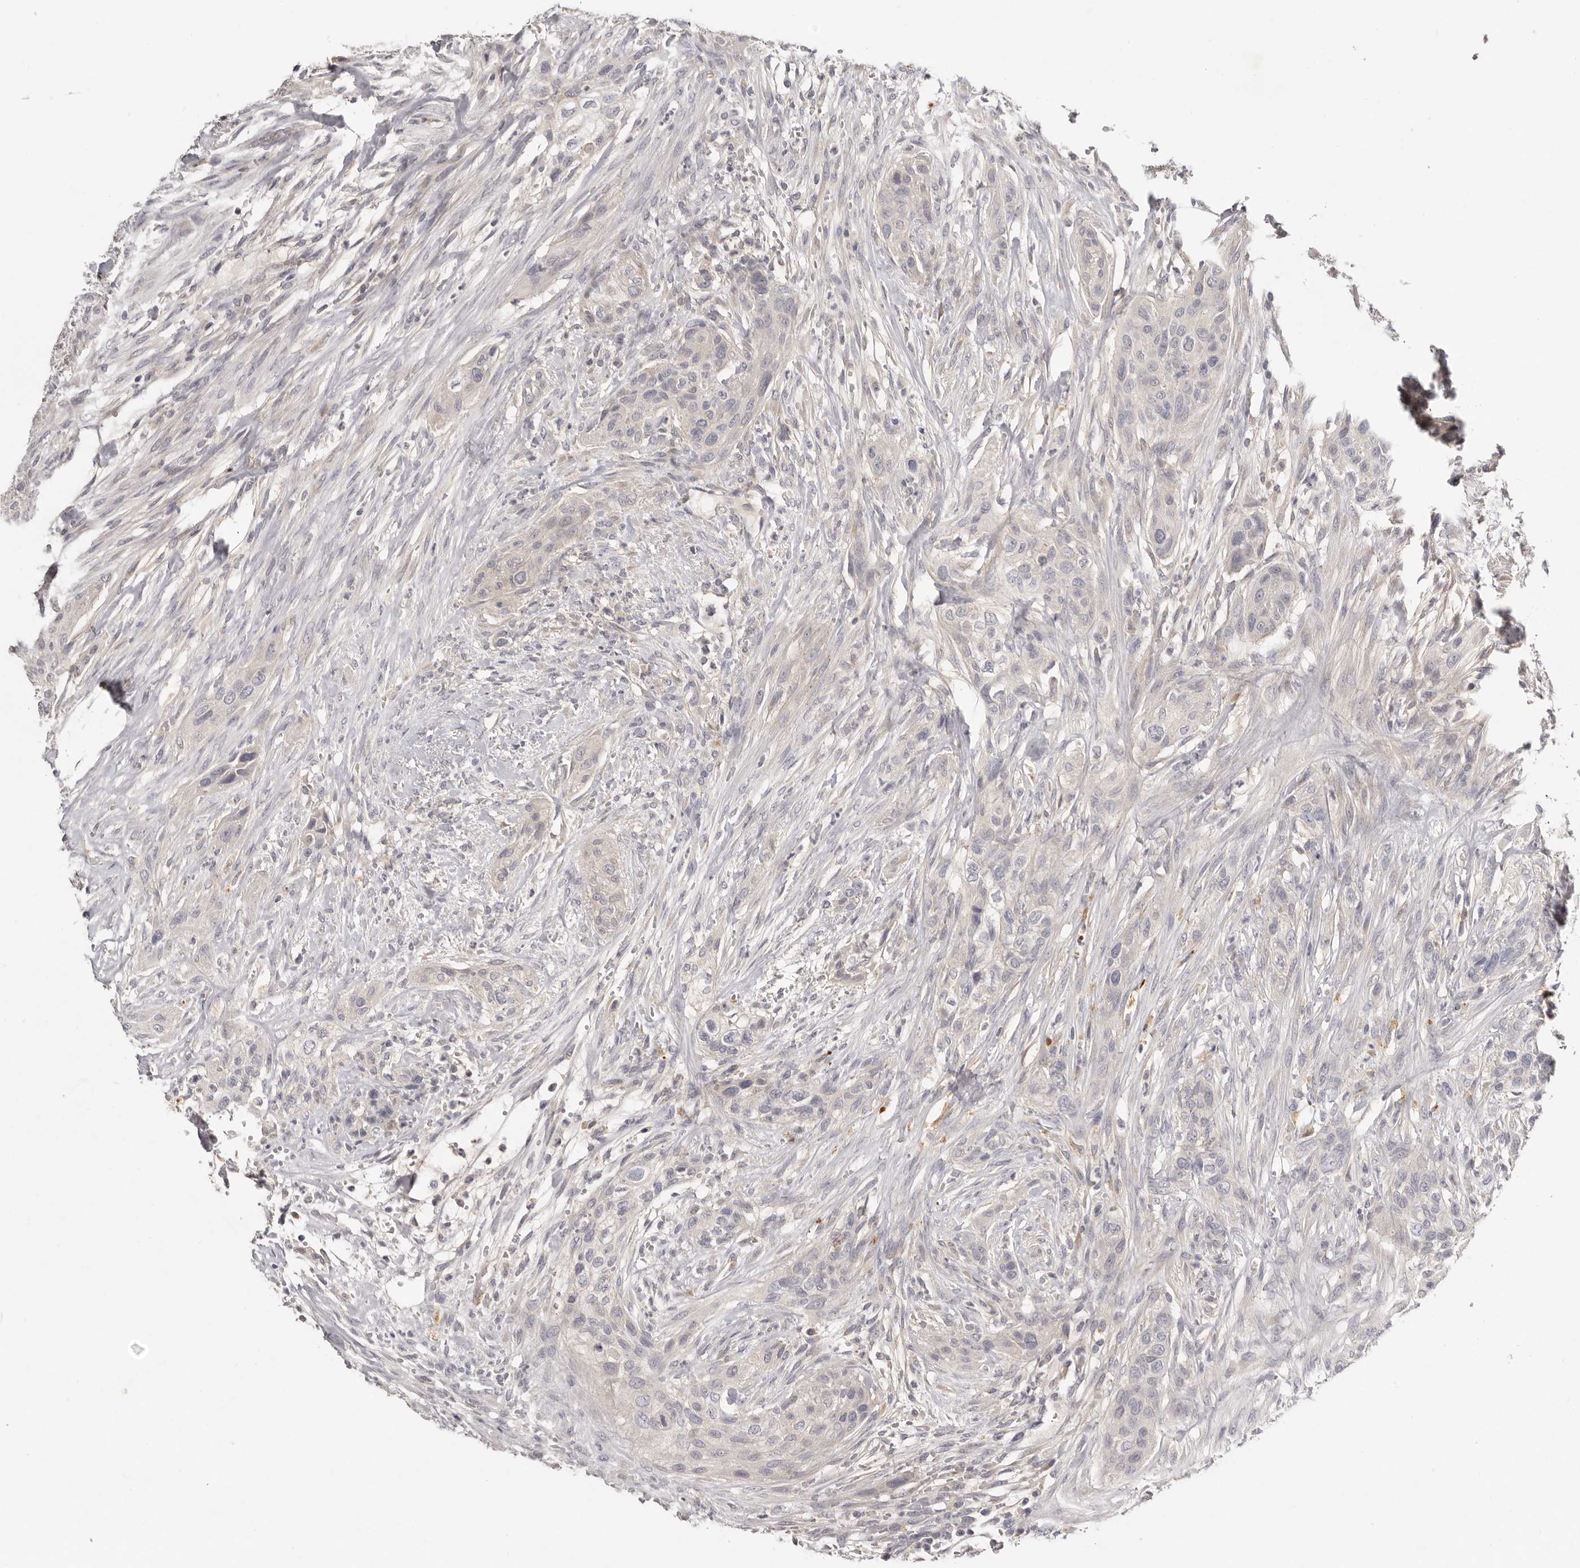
{"staining": {"intensity": "negative", "quantity": "none", "location": "none"}, "tissue": "urothelial cancer", "cell_type": "Tumor cells", "image_type": "cancer", "snomed": [{"axis": "morphology", "description": "Urothelial carcinoma, High grade"}, {"axis": "topography", "description": "Urinary bladder"}], "caption": "IHC photomicrograph of urothelial cancer stained for a protein (brown), which exhibits no staining in tumor cells.", "gene": "SCUBE2", "patient": {"sex": "male", "age": 35}}